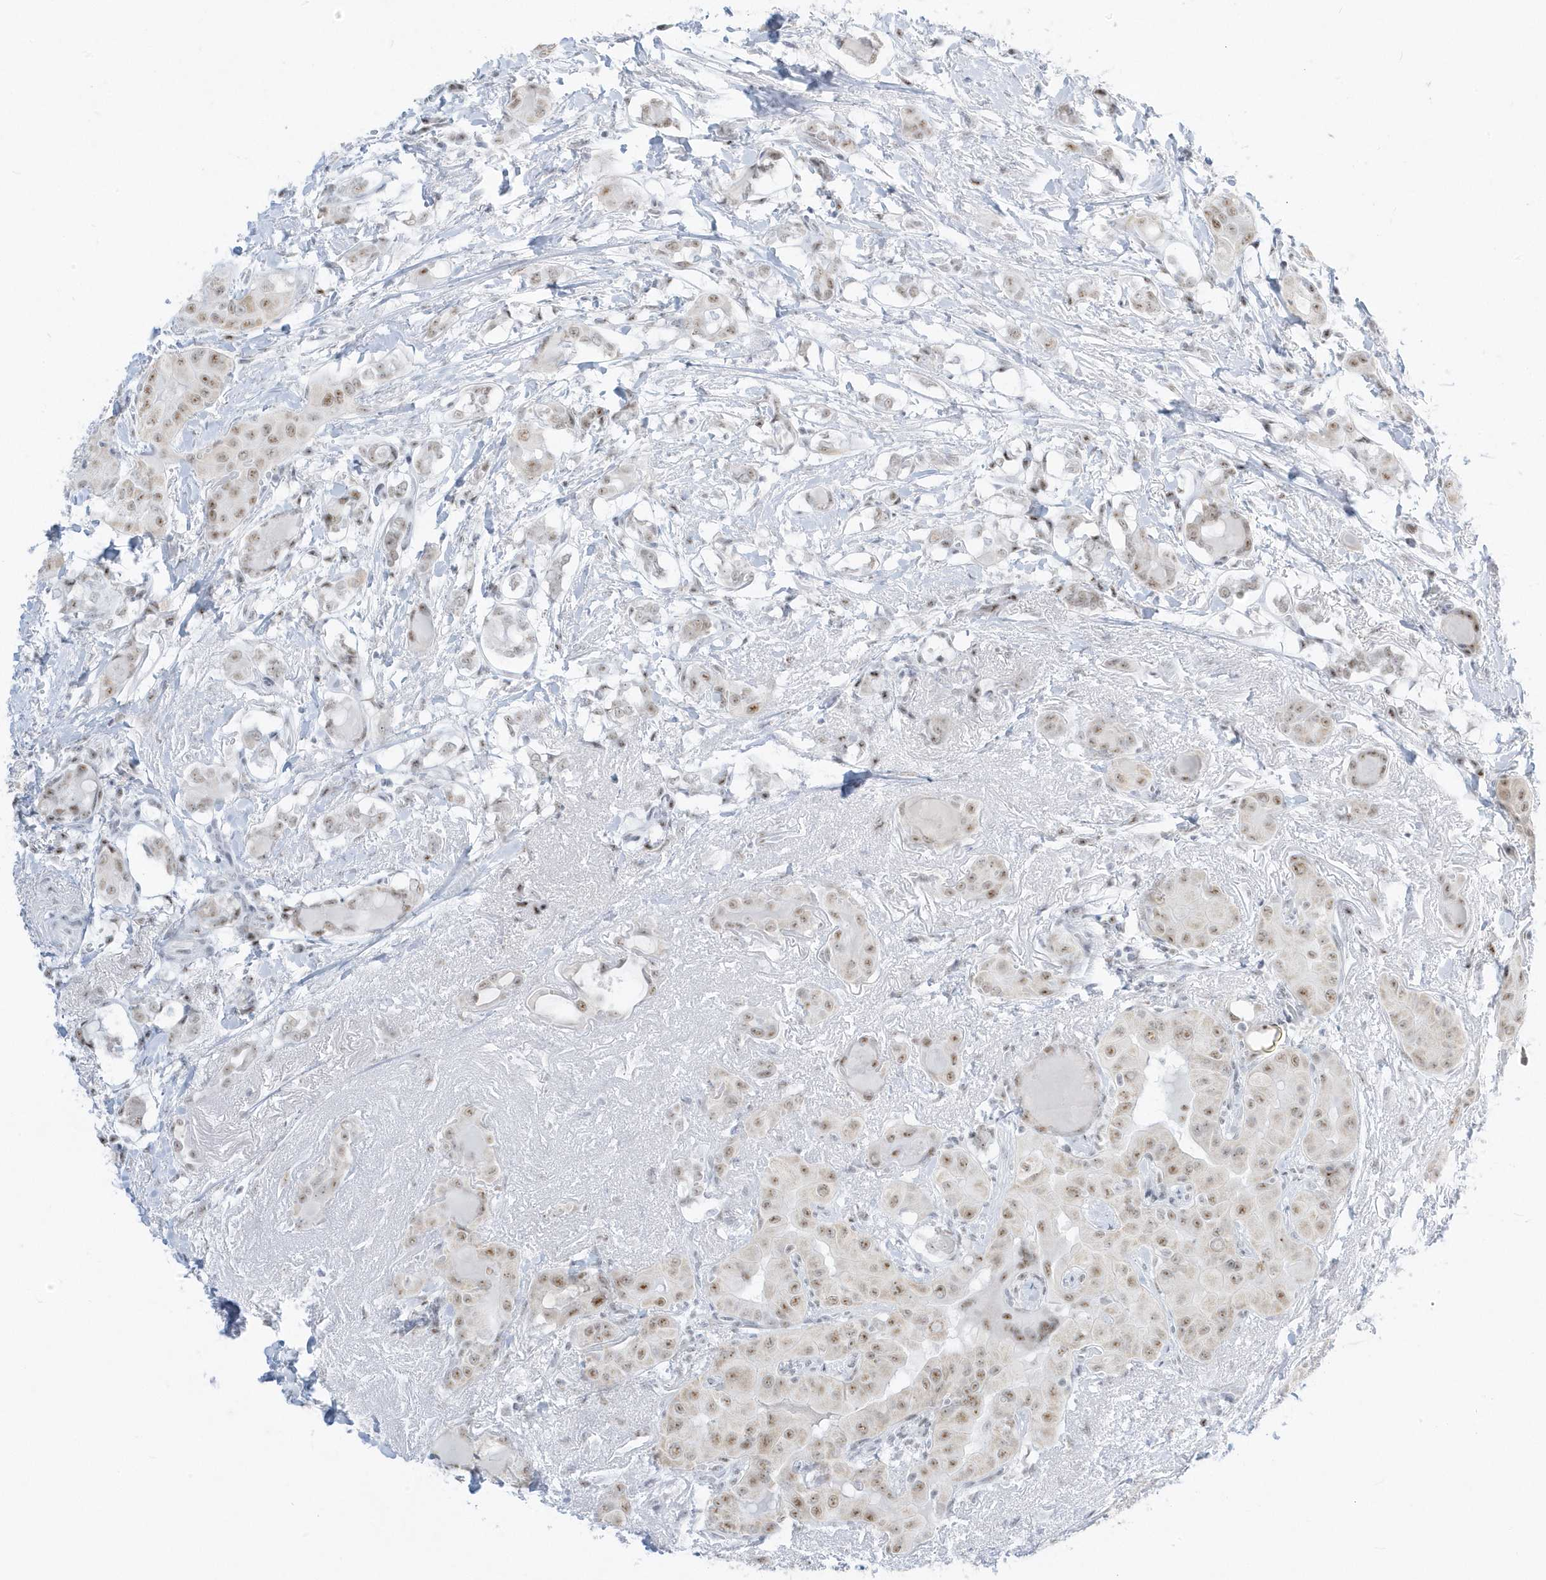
{"staining": {"intensity": "moderate", "quantity": ">75%", "location": "nuclear"}, "tissue": "thyroid cancer", "cell_type": "Tumor cells", "image_type": "cancer", "snomed": [{"axis": "morphology", "description": "Papillary adenocarcinoma, NOS"}, {"axis": "topography", "description": "Thyroid gland"}], "caption": "An image showing moderate nuclear expression in approximately >75% of tumor cells in thyroid cancer, as visualized by brown immunohistochemical staining.", "gene": "PLEKHN1", "patient": {"sex": "male", "age": 33}}